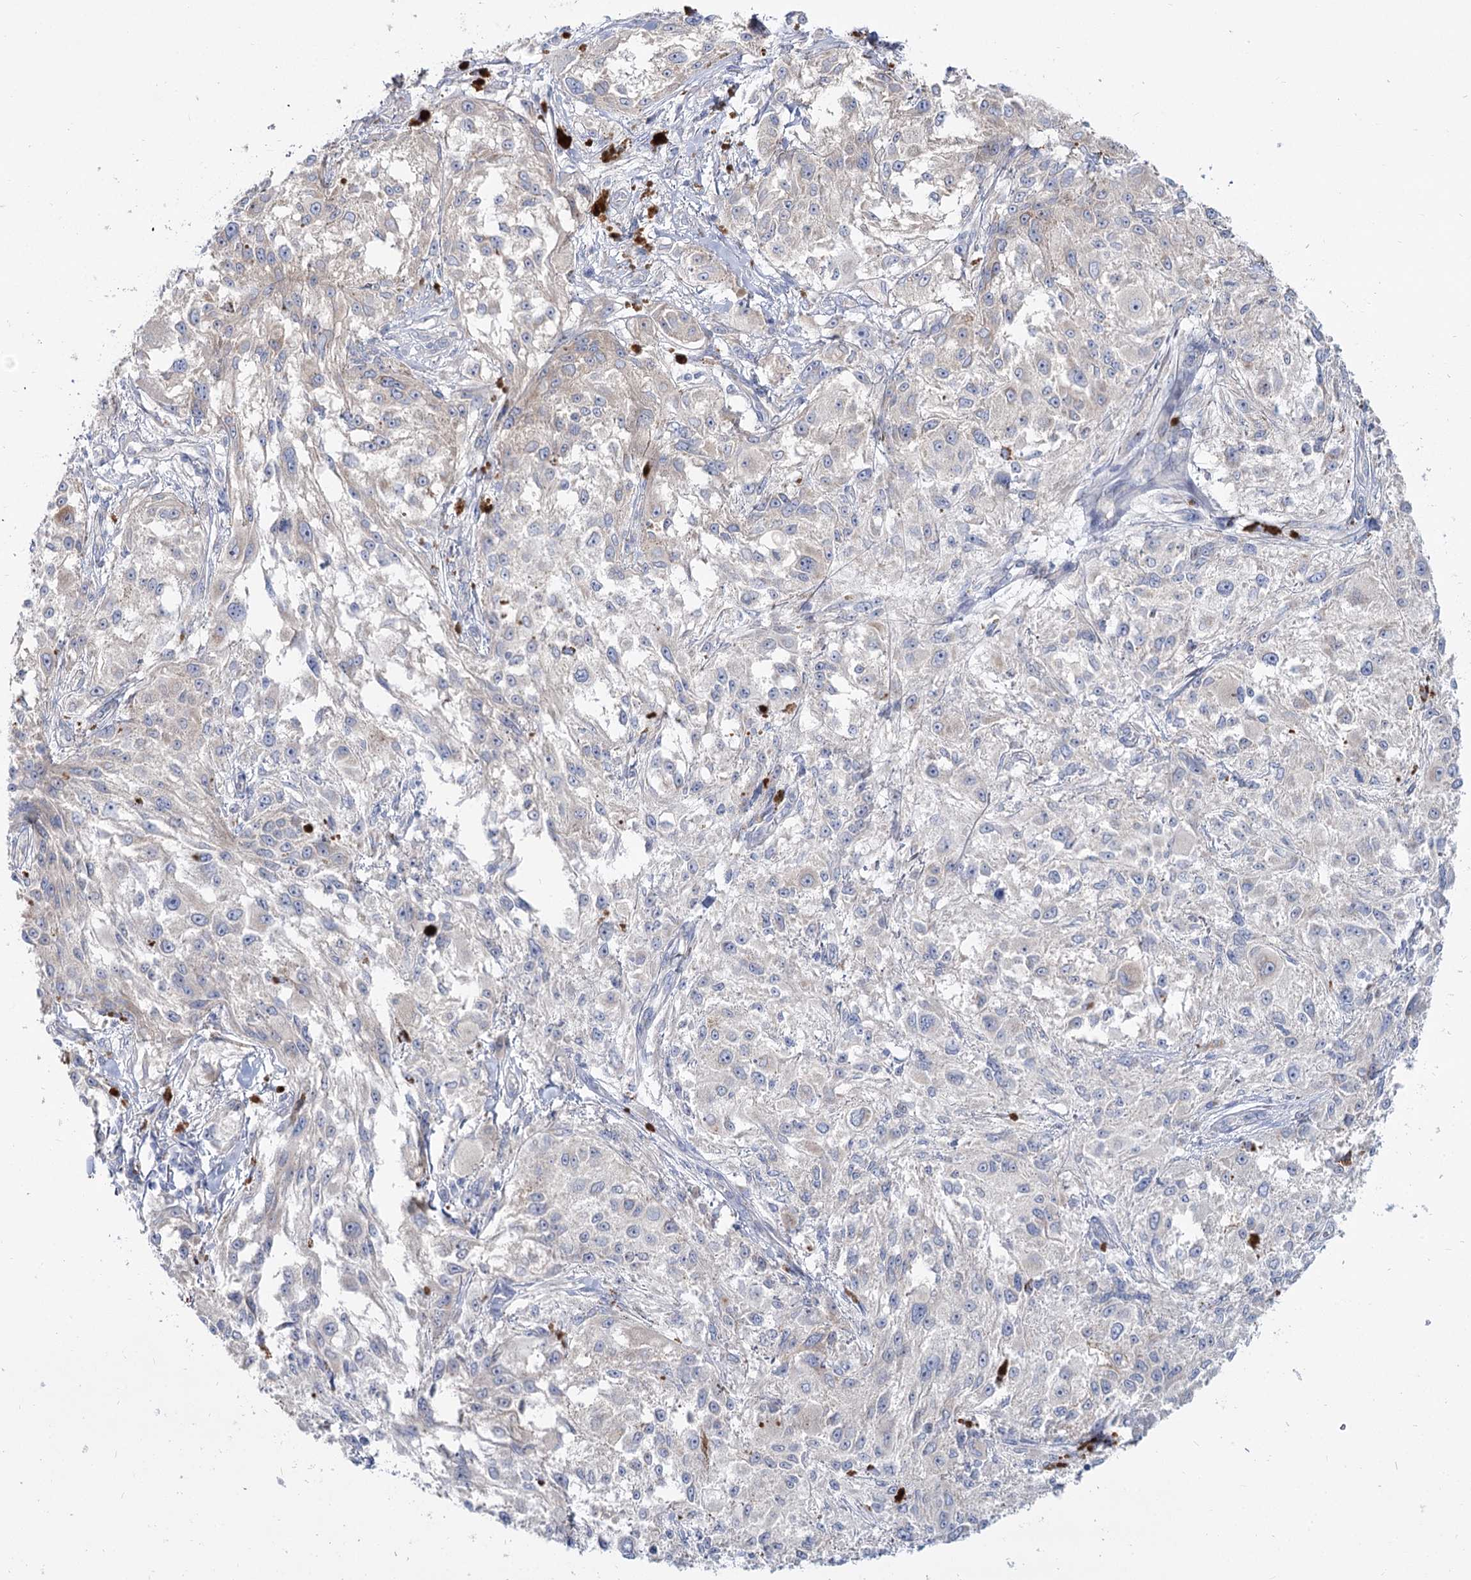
{"staining": {"intensity": "negative", "quantity": "none", "location": "none"}, "tissue": "melanoma", "cell_type": "Tumor cells", "image_type": "cancer", "snomed": [{"axis": "morphology", "description": "Necrosis, NOS"}, {"axis": "morphology", "description": "Malignant melanoma, NOS"}, {"axis": "topography", "description": "Skin"}], "caption": "This histopathology image is of melanoma stained with immunohistochemistry (IHC) to label a protein in brown with the nuclei are counter-stained blue. There is no expression in tumor cells.", "gene": "SUOX", "patient": {"sex": "female", "age": 87}}